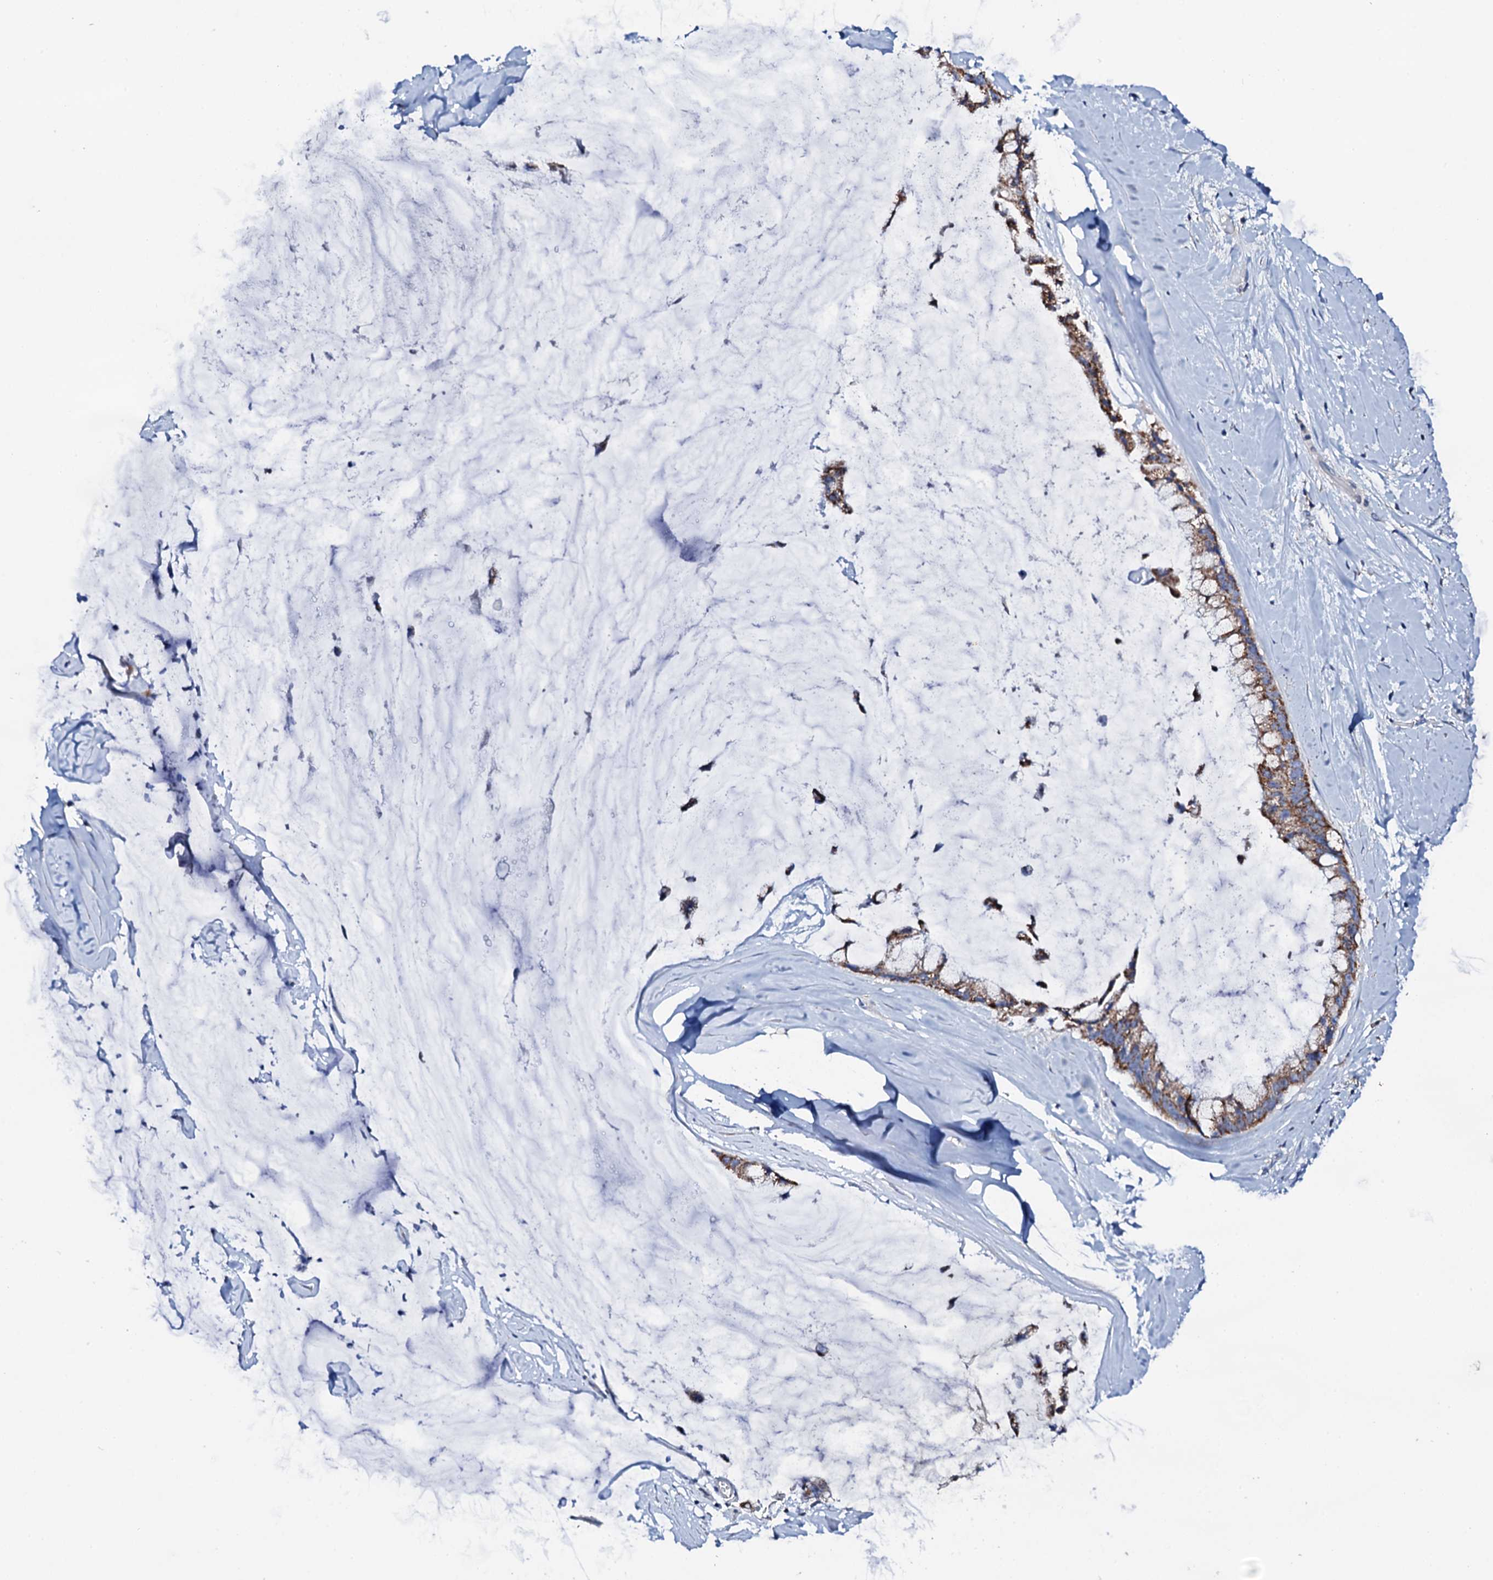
{"staining": {"intensity": "moderate", "quantity": ">75%", "location": "cytoplasmic/membranous"}, "tissue": "ovarian cancer", "cell_type": "Tumor cells", "image_type": "cancer", "snomed": [{"axis": "morphology", "description": "Cystadenocarcinoma, mucinous, NOS"}, {"axis": "topography", "description": "Ovary"}], "caption": "Ovarian cancer was stained to show a protein in brown. There is medium levels of moderate cytoplasmic/membranous positivity in about >75% of tumor cells.", "gene": "TCAF2", "patient": {"sex": "female", "age": 39}}